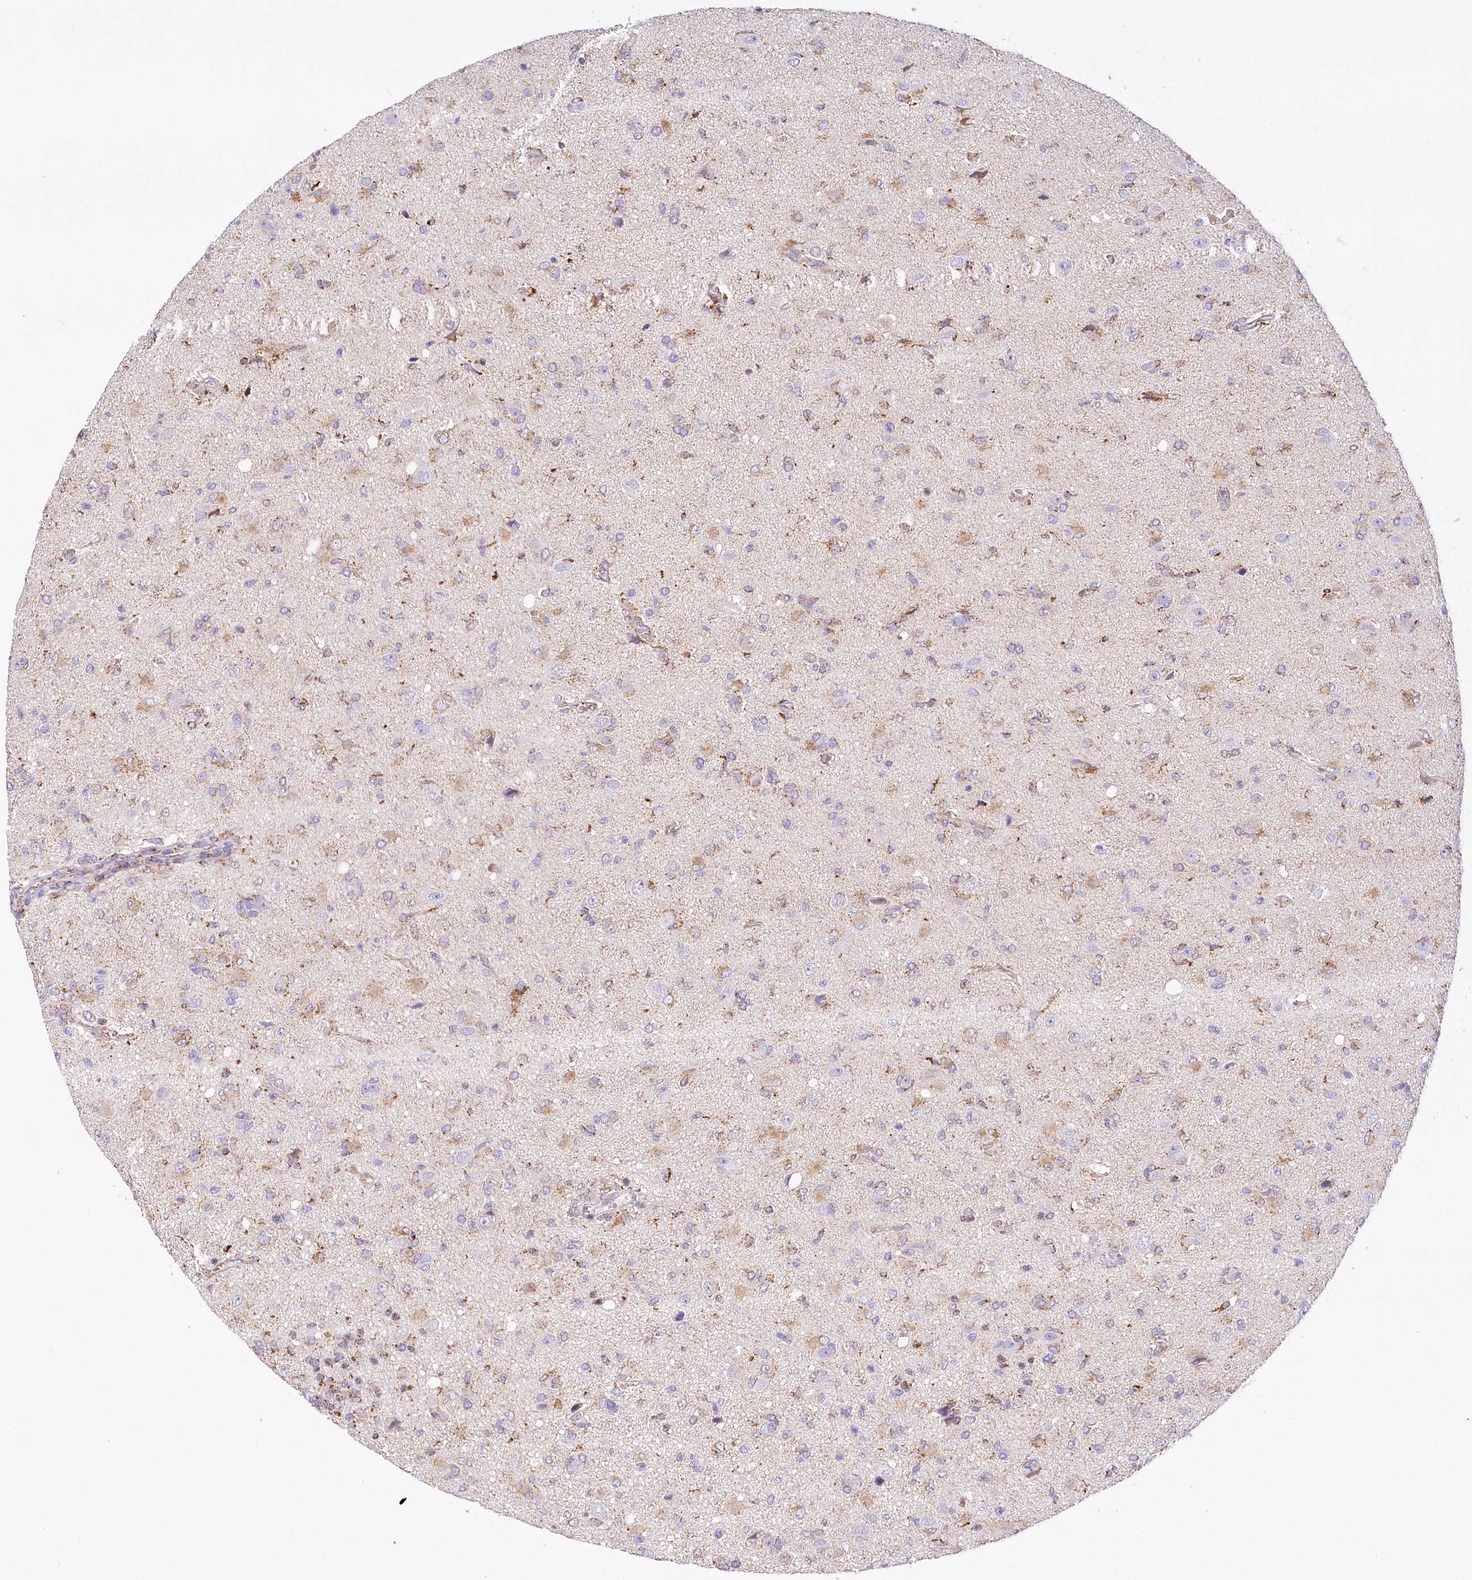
{"staining": {"intensity": "moderate", "quantity": "25%-75%", "location": "cytoplasmic/membranous"}, "tissue": "glioma", "cell_type": "Tumor cells", "image_type": "cancer", "snomed": [{"axis": "morphology", "description": "Glioma, malignant, High grade"}, {"axis": "topography", "description": "Brain"}], "caption": "This is a histology image of IHC staining of malignant glioma (high-grade), which shows moderate staining in the cytoplasmic/membranous of tumor cells.", "gene": "LSS", "patient": {"sex": "female", "age": 57}}